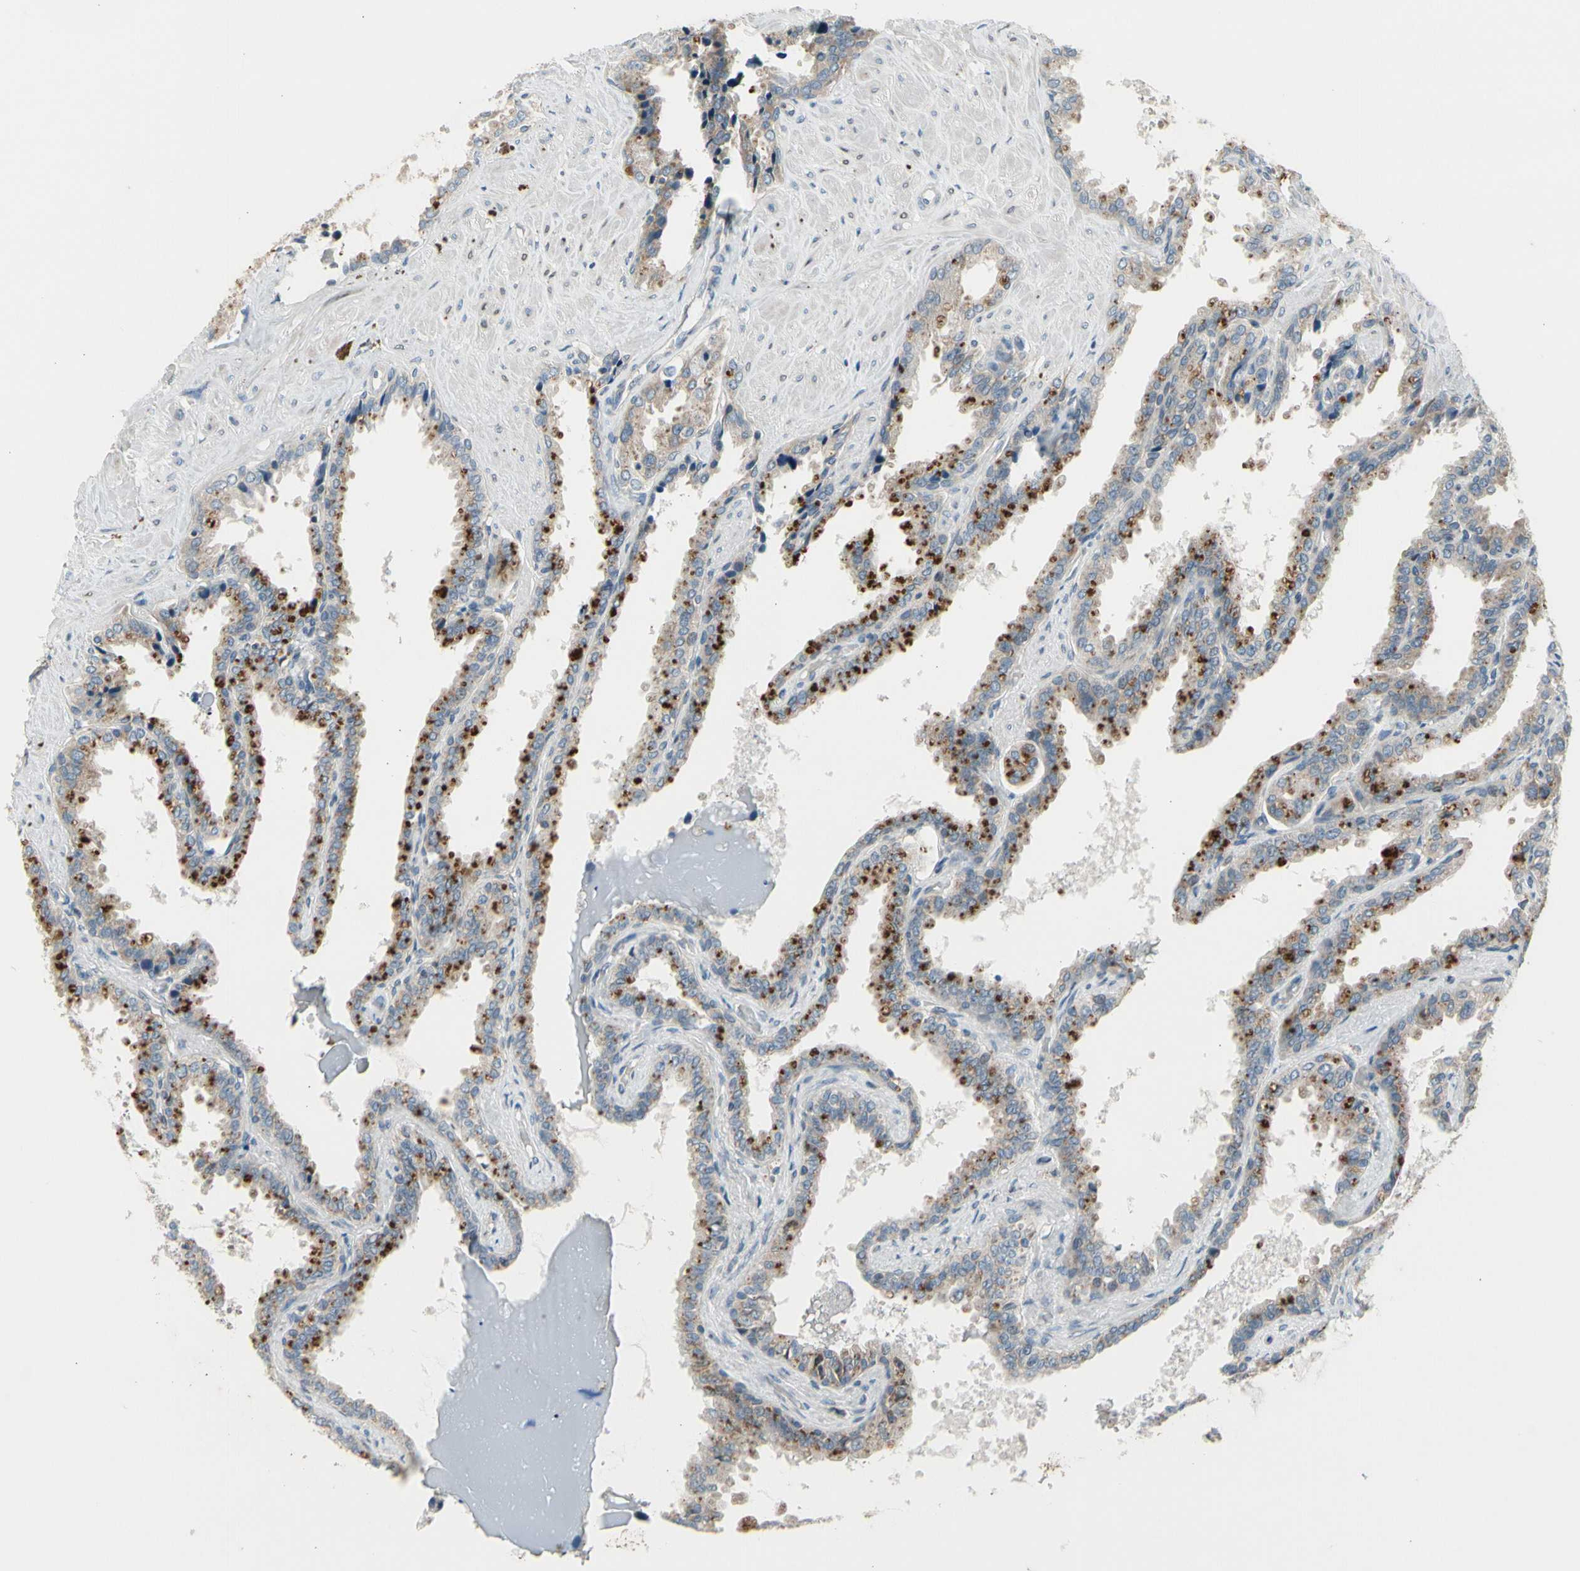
{"staining": {"intensity": "strong", "quantity": ">75%", "location": "cytoplasmic/membranous"}, "tissue": "seminal vesicle", "cell_type": "Glandular cells", "image_type": "normal", "snomed": [{"axis": "morphology", "description": "Normal tissue, NOS"}, {"axis": "topography", "description": "Seminal veicle"}], "caption": "A micrograph of seminal vesicle stained for a protein shows strong cytoplasmic/membranous brown staining in glandular cells.", "gene": "NPHP3", "patient": {"sex": "male", "age": 46}}